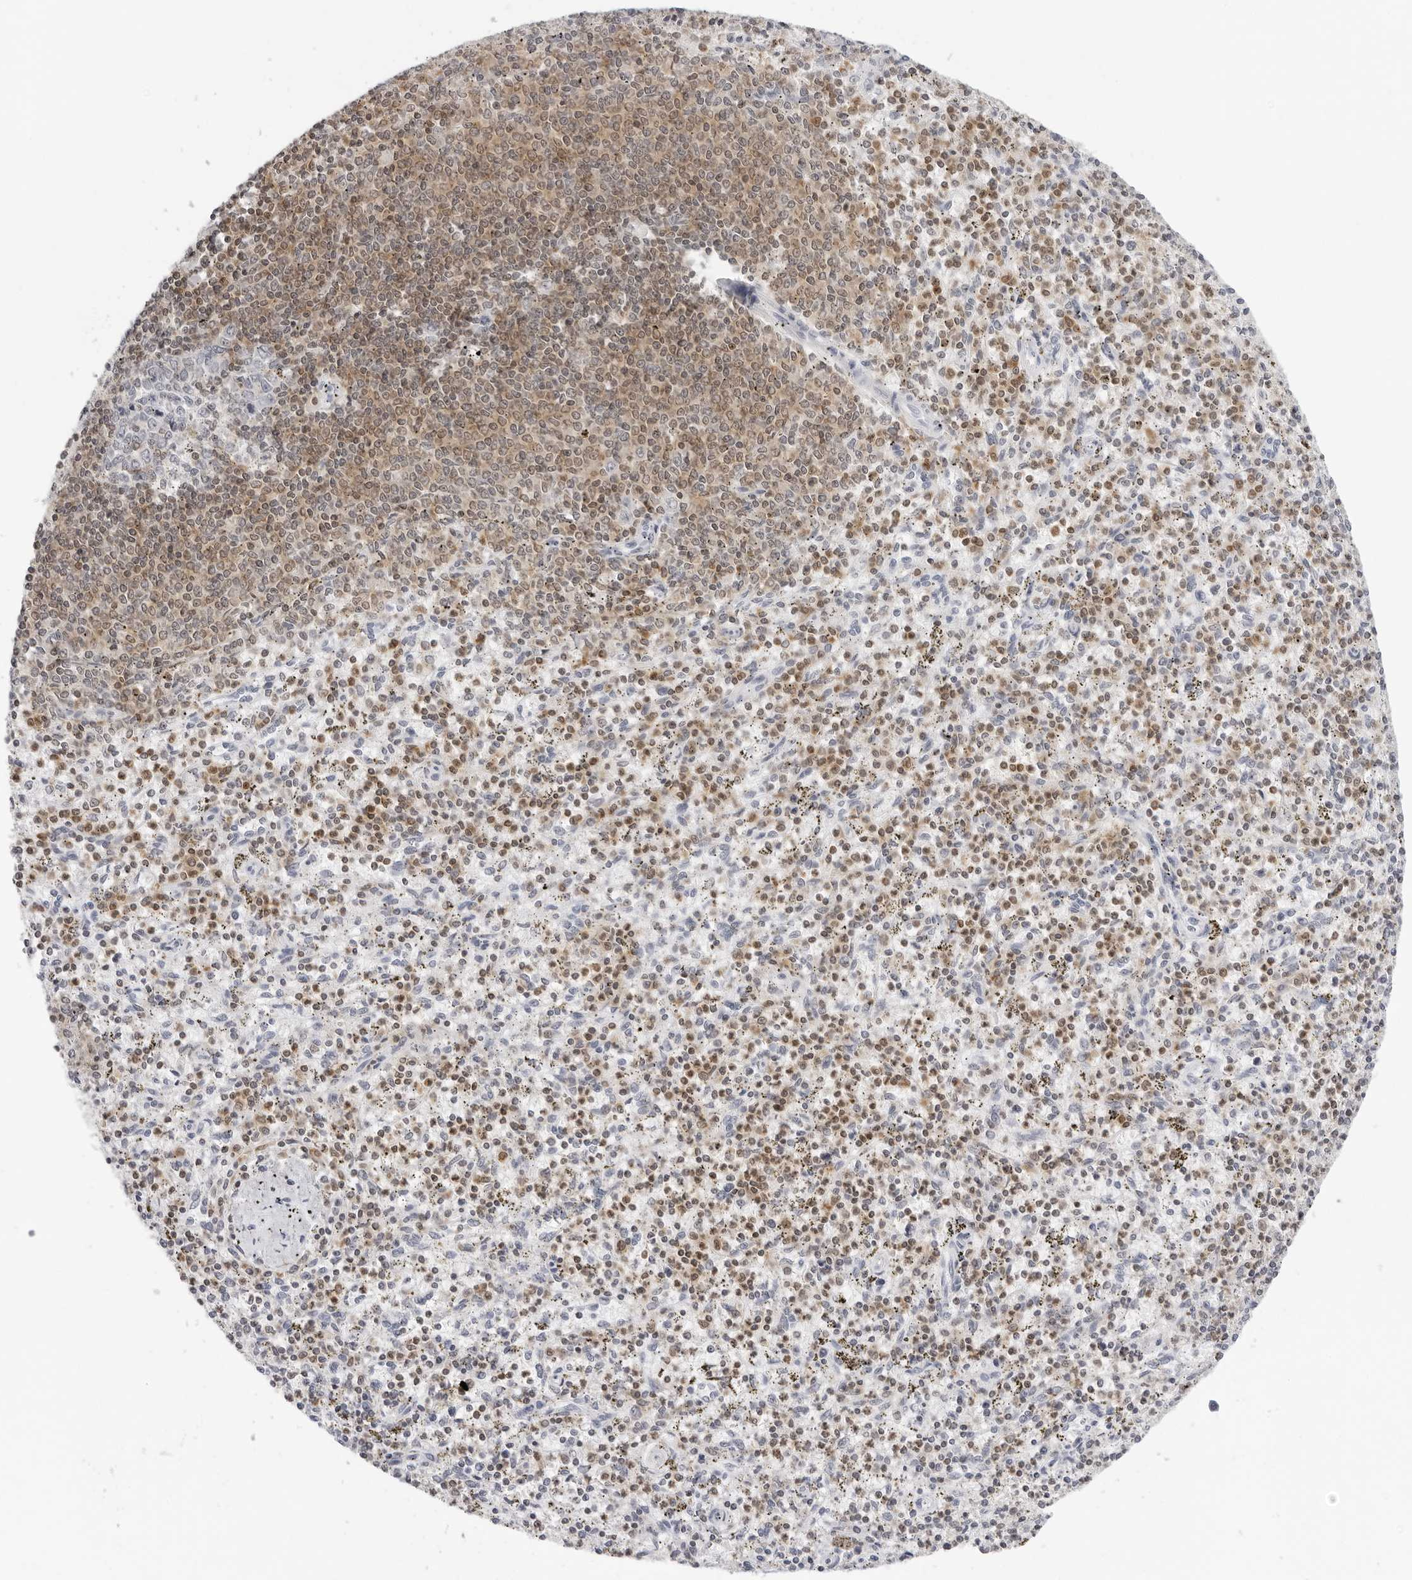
{"staining": {"intensity": "moderate", "quantity": "25%-75%", "location": "cytoplasmic/membranous,nuclear"}, "tissue": "spleen", "cell_type": "Cells in red pulp", "image_type": "normal", "snomed": [{"axis": "morphology", "description": "Normal tissue, NOS"}, {"axis": "topography", "description": "Spleen"}], "caption": "IHC image of benign spleen stained for a protein (brown), which shows medium levels of moderate cytoplasmic/membranous,nuclear expression in approximately 25%-75% of cells in red pulp.", "gene": "FMNL1", "patient": {"sex": "male", "age": 72}}